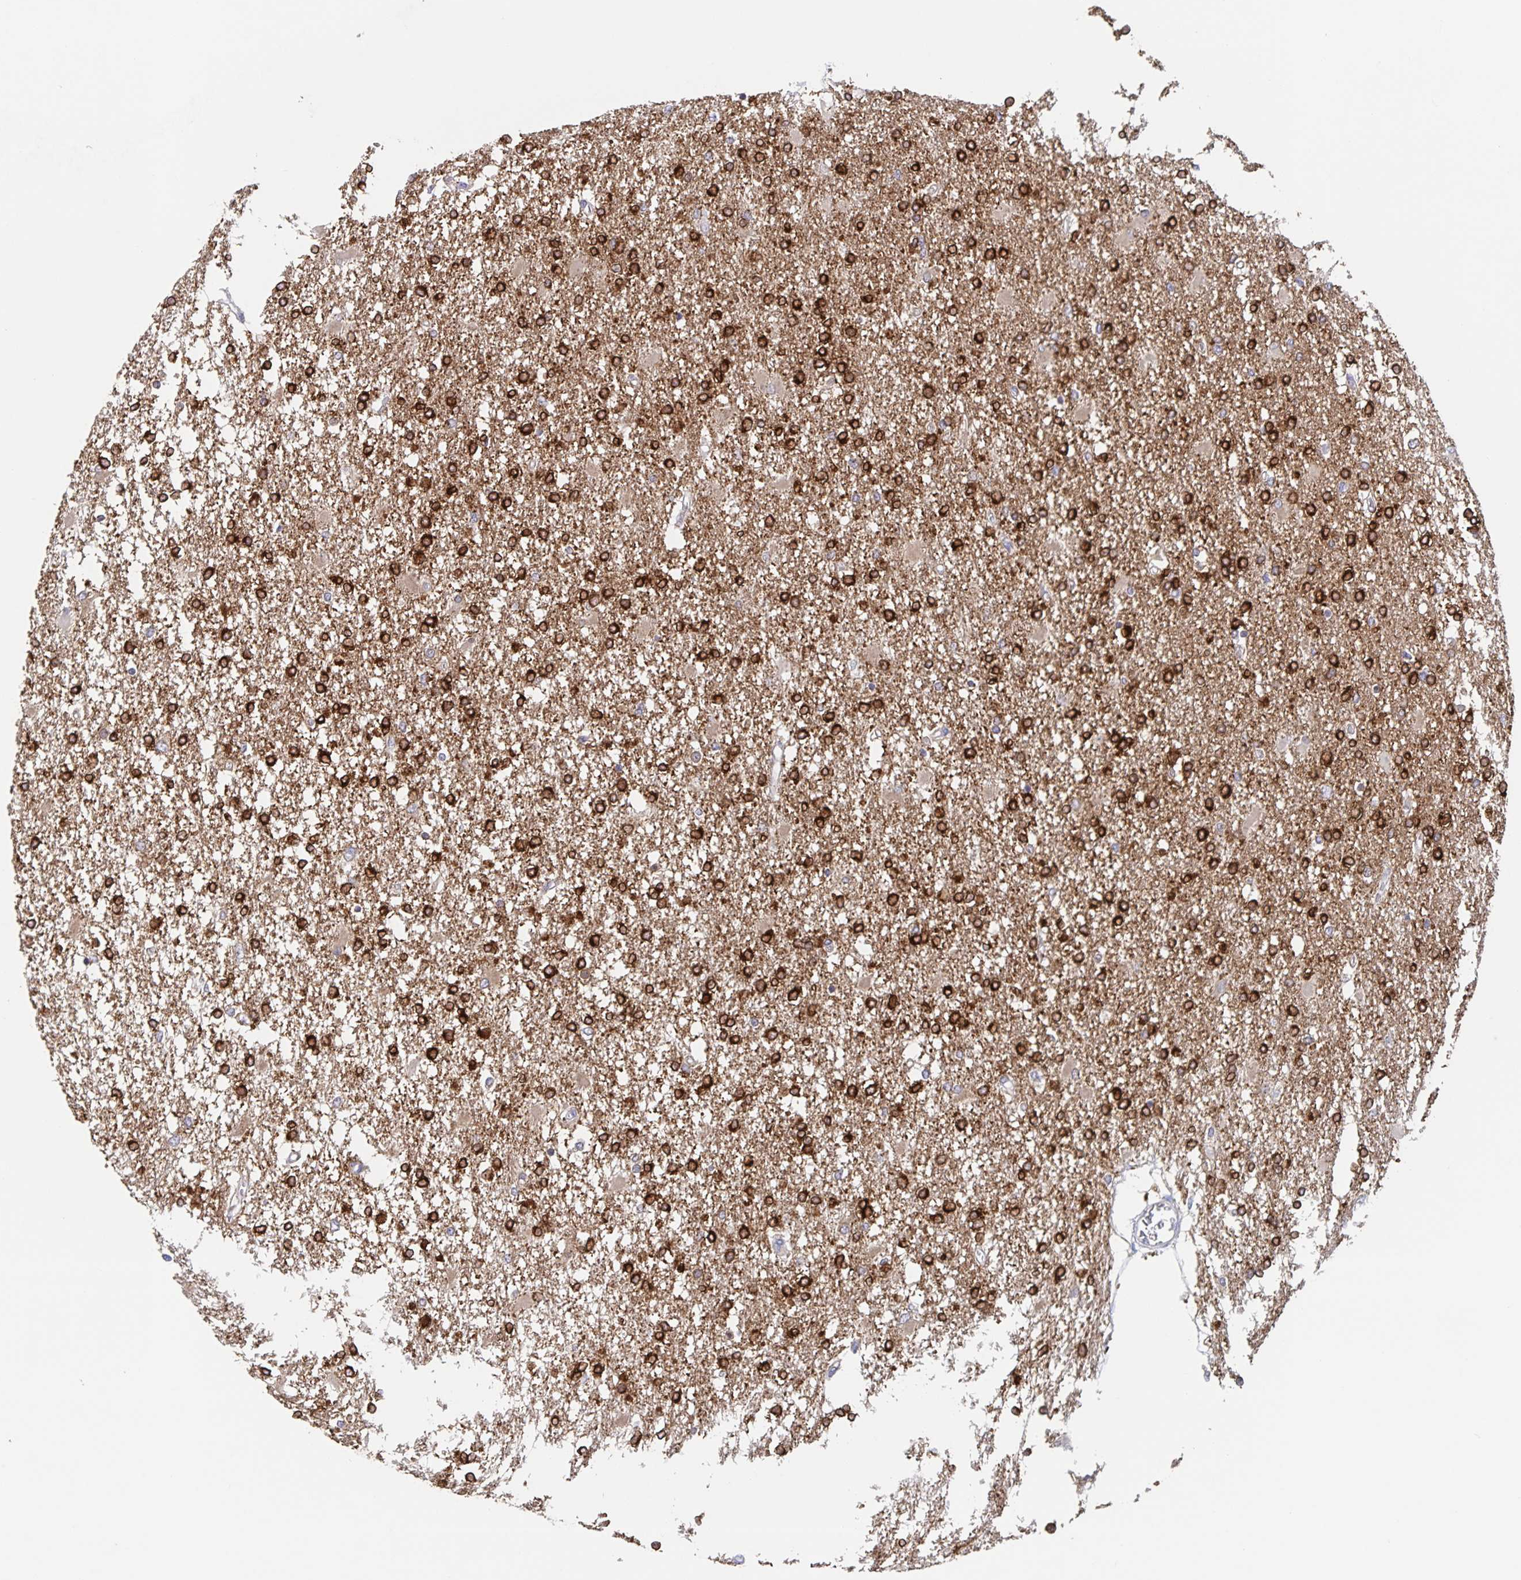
{"staining": {"intensity": "strong", "quantity": ">75%", "location": "cytoplasmic/membranous"}, "tissue": "glioma", "cell_type": "Tumor cells", "image_type": "cancer", "snomed": [{"axis": "morphology", "description": "Glioma, malignant, High grade"}, {"axis": "topography", "description": "Cerebral cortex"}], "caption": "The immunohistochemical stain highlights strong cytoplasmic/membranous positivity in tumor cells of glioma tissue. (IHC, brightfield microscopy, high magnification).", "gene": "CDC42BPG", "patient": {"sex": "male", "age": 79}}